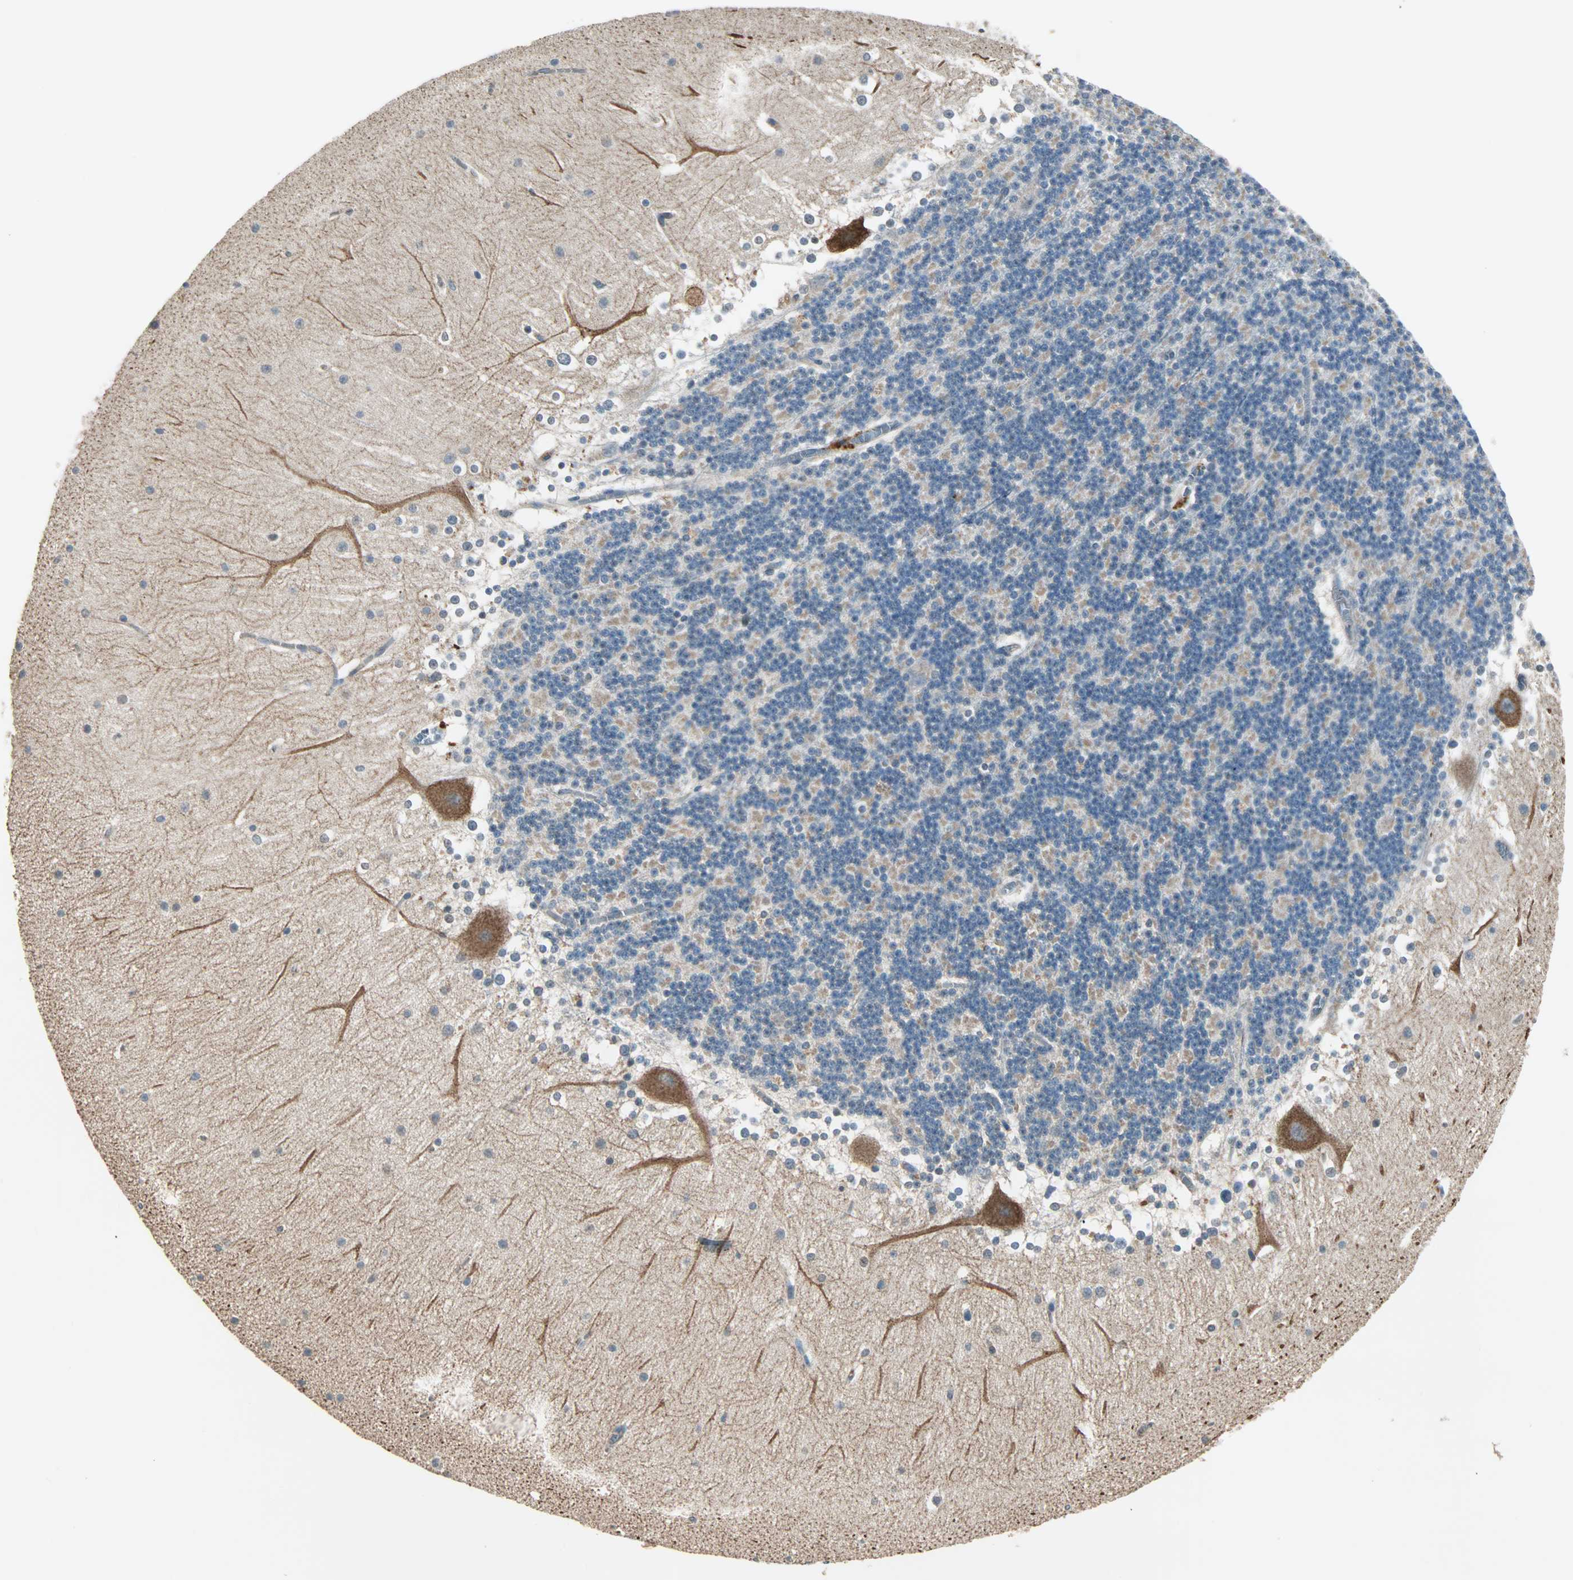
{"staining": {"intensity": "negative", "quantity": "none", "location": "none"}, "tissue": "cerebellum", "cell_type": "Cells in granular layer", "image_type": "normal", "snomed": [{"axis": "morphology", "description": "Normal tissue, NOS"}, {"axis": "topography", "description": "Cerebellum"}], "caption": "A histopathology image of human cerebellum is negative for staining in cells in granular layer. The staining is performed using DAB (3,3'-diaminobenzidine) brown chromogen with nuclei counter-stained in using hematoxylin.", "gene": "MAP3K21", "patient": {"sex": "female", "age": 19}}